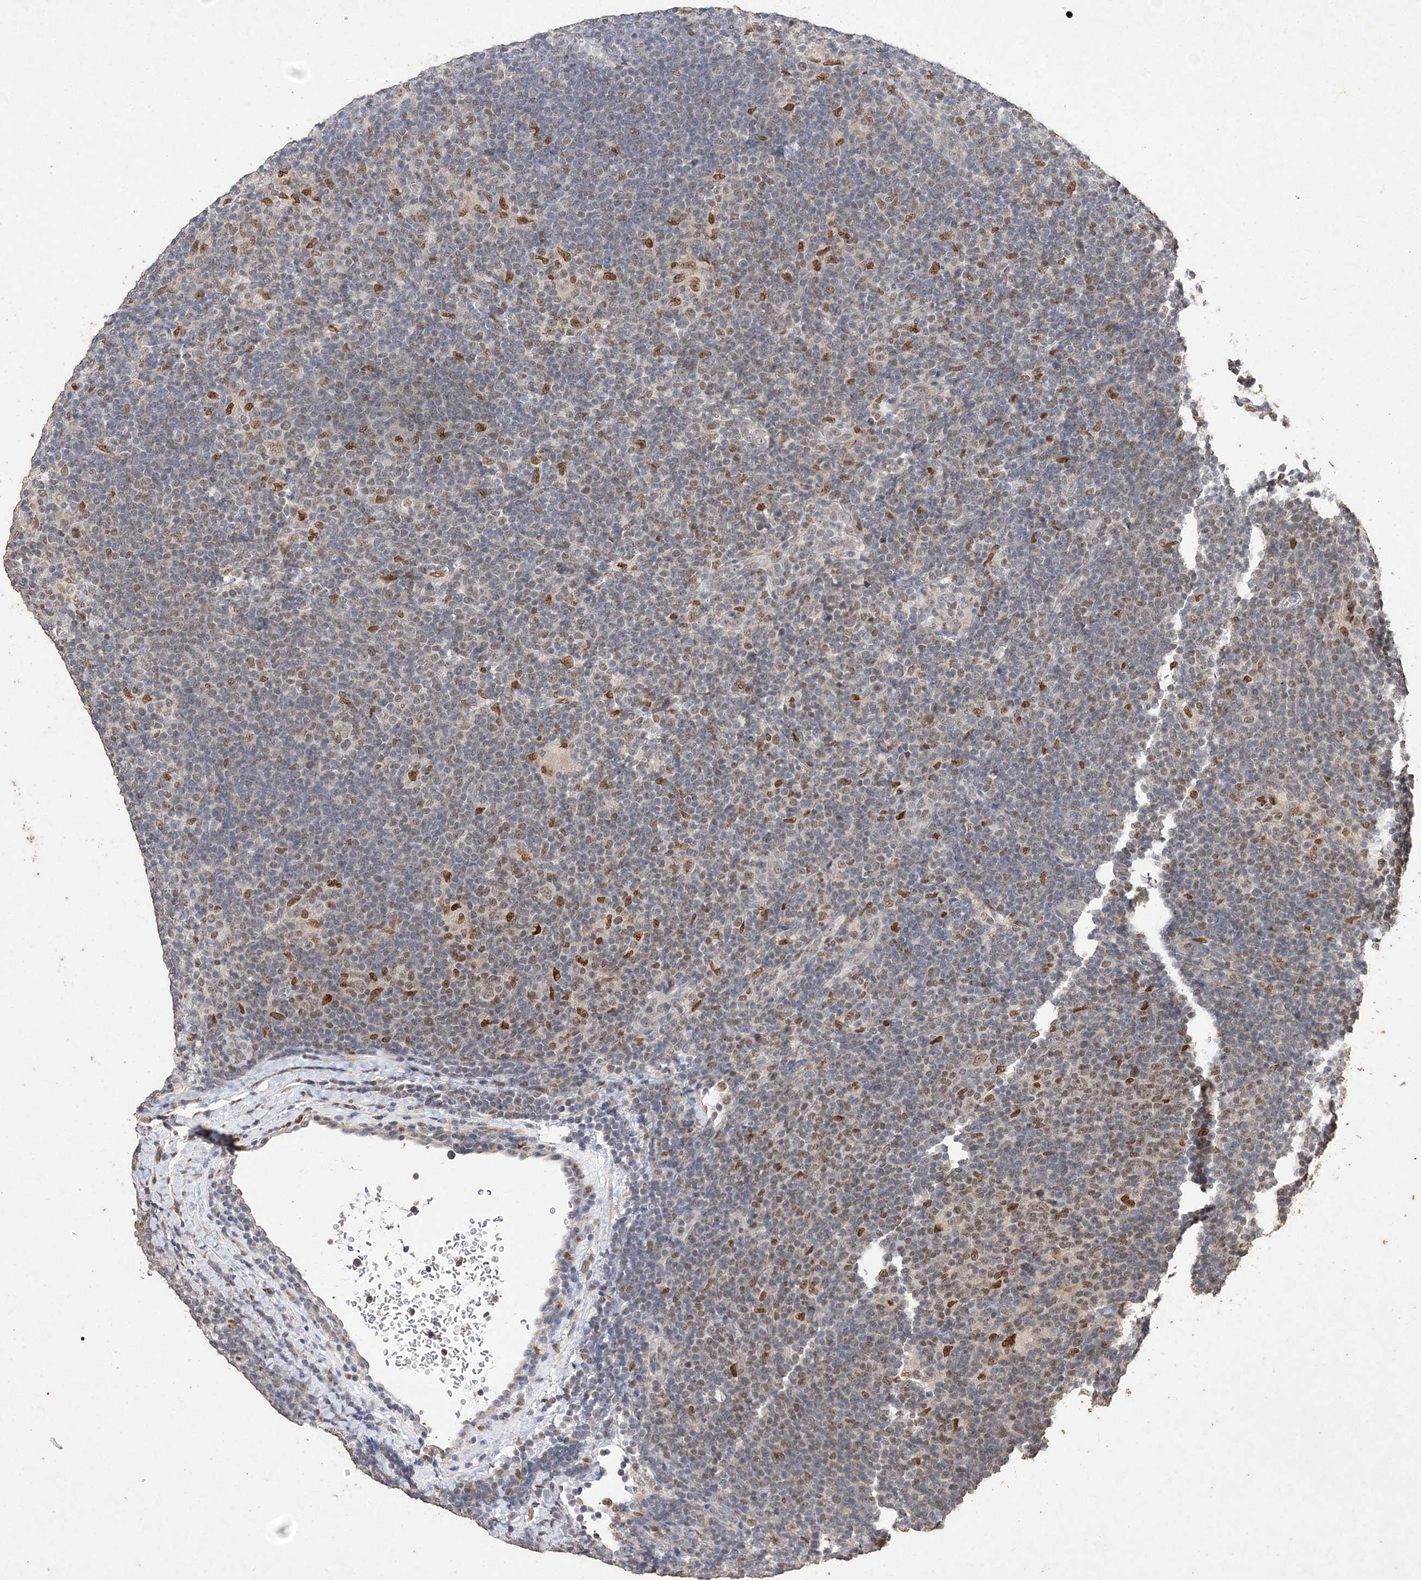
{"staining": {"intensity": "moderate", "quantity": ">75%", "location": "nuclear"}, "tissue": "lymphoma", "cell_type": "Tumor cells", "image_type": "cancer", "snomed": [{"axis": "morphology", "description": "Hodgkin's disease, NOS"}, {"axis": "topography", "description": "Lymph node"}], "caption": "High-power microscopy captured an immunohistochemistry (IHC) histopathology image of Hodgkin's disease, revealing moderate nuclear positivity in approximately >75% of tumor cells.", "gene": "C3orf38", "patient": {"sex": "female", "age": 57}}